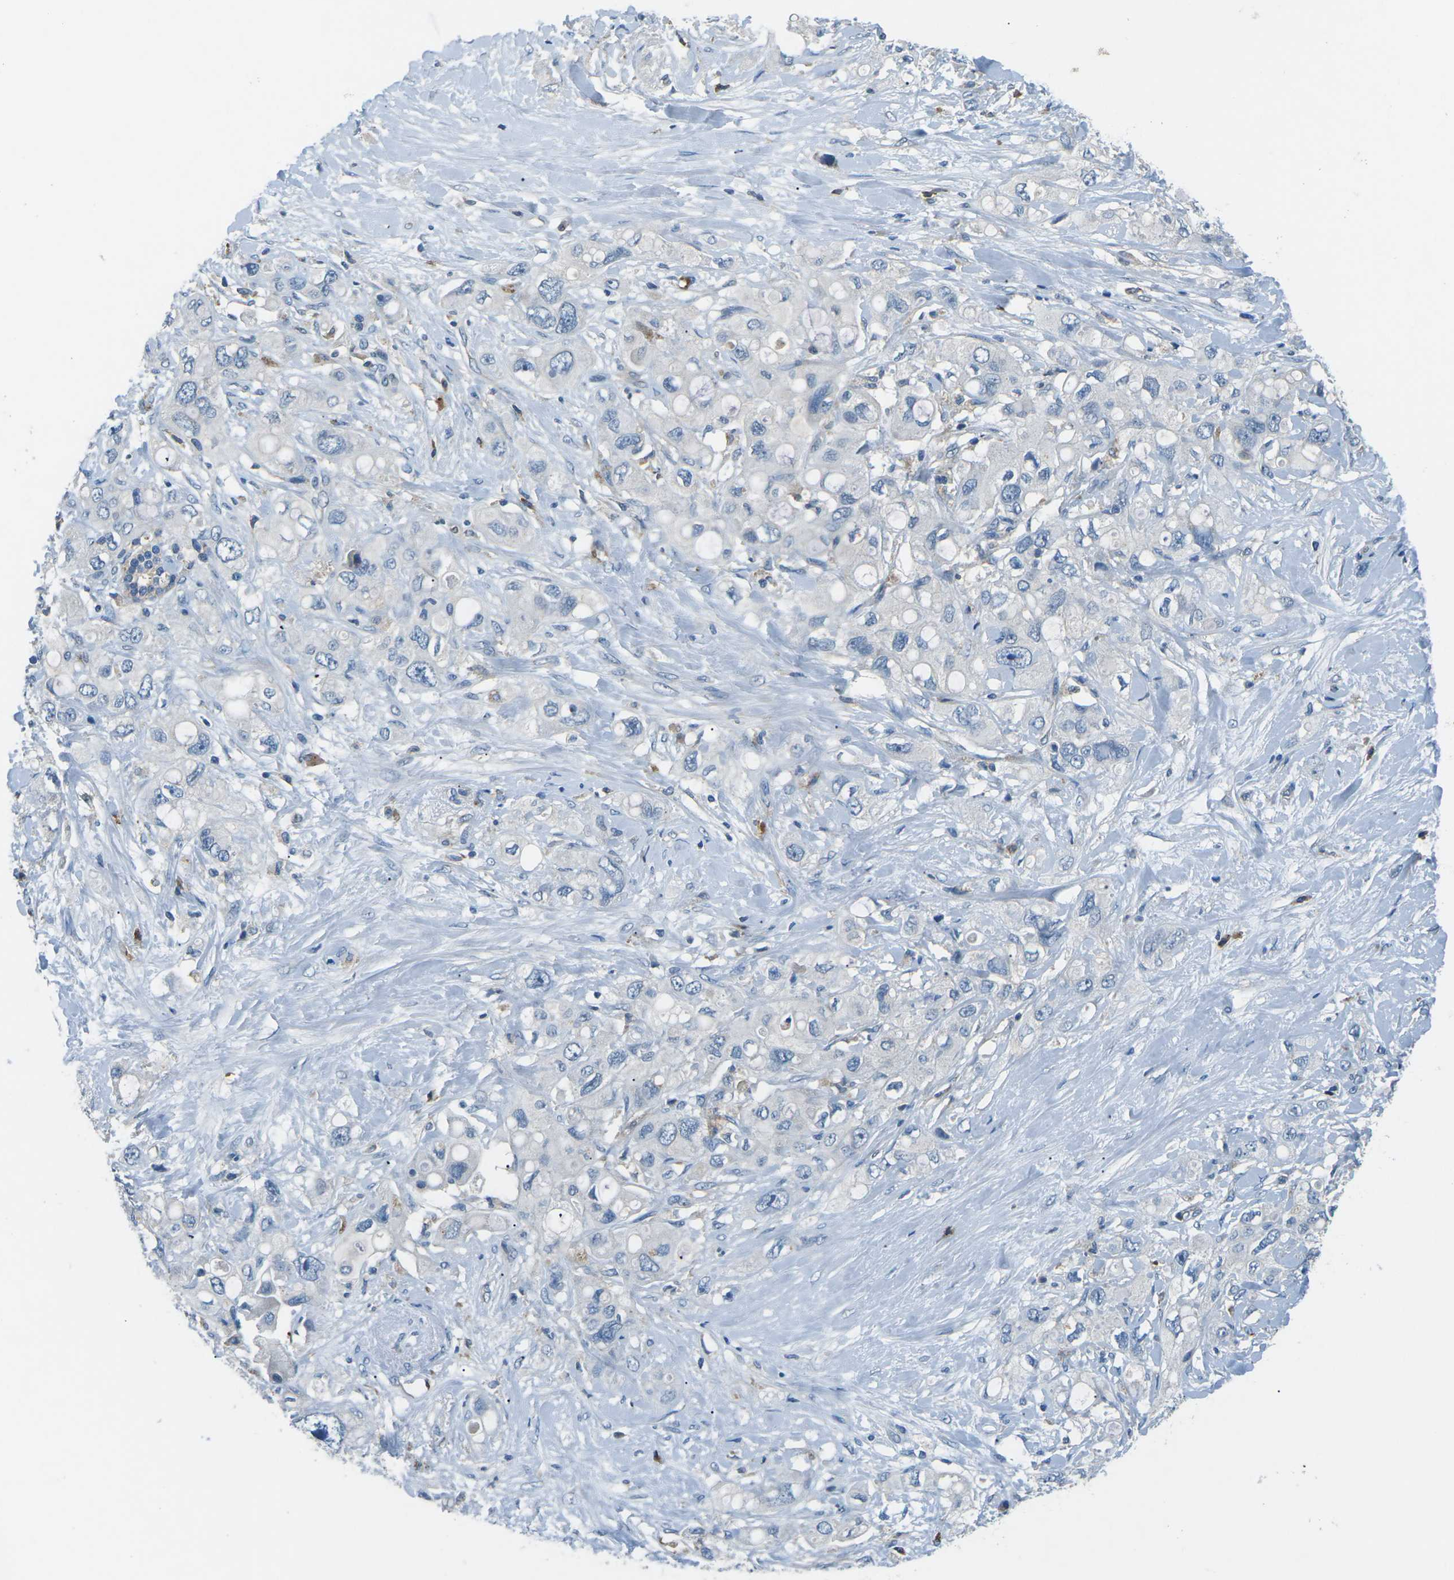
{"staining": {"intensity": "negative", "quantity": "none", "location": "none"}, "tissue": "pancreatic cancer", "cell_type": "Tumor cells", "image_type": "cancer", "snomed": [{"axis": "morphology", "description": "Adenocarcinoma, NOS"}, {"axis": "topography", "description": "Pancreas"}], "caption": "A high-resolution histopathology image shows immunohistochemistry staining of pancreatic cancer, which displays no significant expression in tumor cells. The staining was performed using DAB (3,3'-diaminobenzidine) to visualize the protein expression in brown, while the nuclei were stained in blue with hematoxylin (Magnification: 20x).", "gene": "CD1D", "patient": {"sex": "female", "age": 56}}